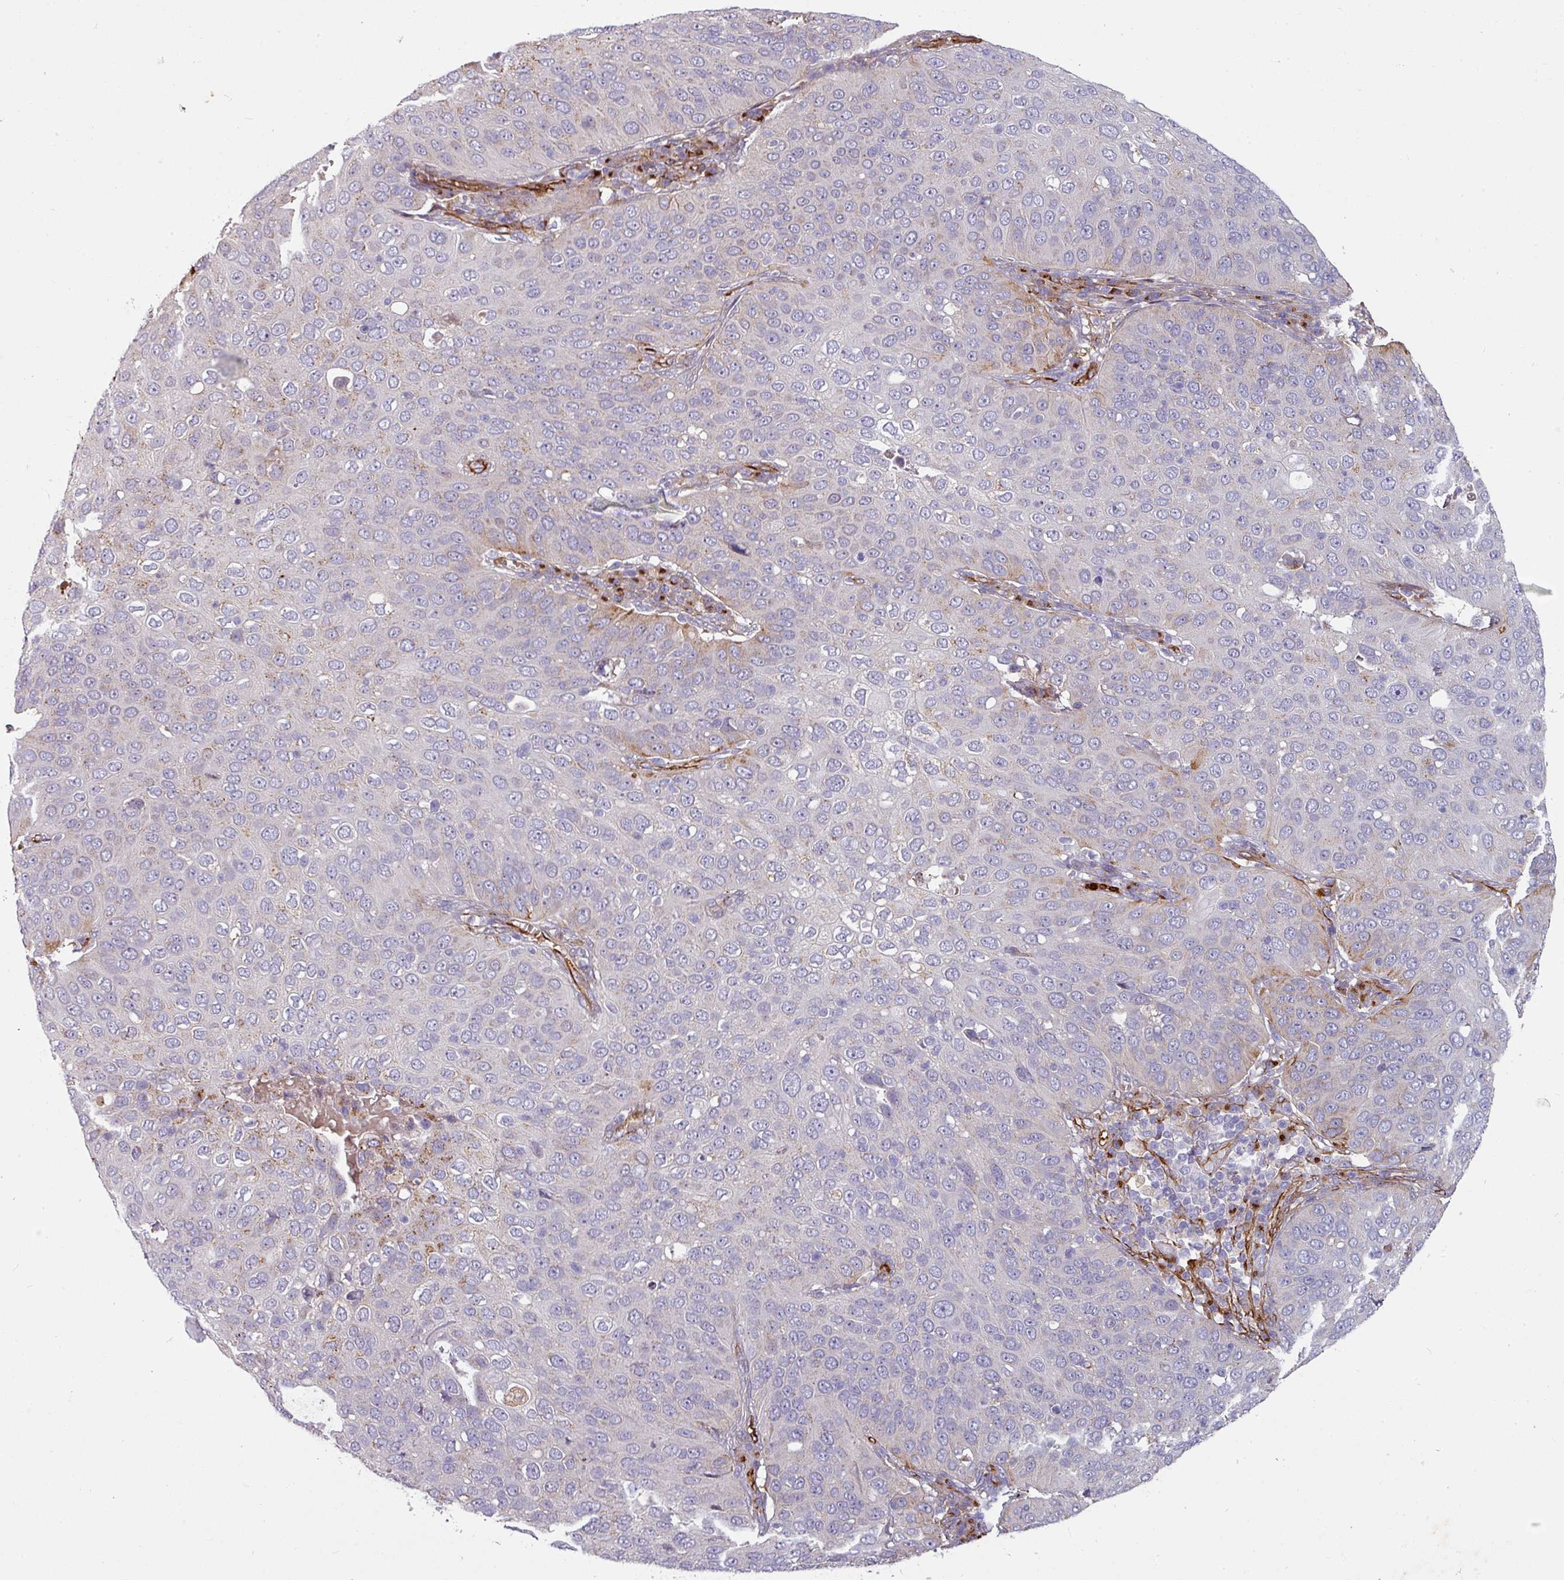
{"staining": {"intensity": "weak", "quantity": "<25%", "location": "cytoplasmic/membranous"}, "tissue": "cervical cancer", "cell_type": "Tumor cells", "image_type": "cancer", "snomed": [{"axis": "morphology", "description": "Squamous cell carcinoma, NOS"}, {"axis": "topography", "description": "Cervix"}], "caption": "Immunohistochemistry micrograph of human squamous cell carcinoma (cervical) stained for a protein (brown), which demonstrates no positivity in tumor cells.", "gene": "PRODH2", "patient": {"sex": "female", "age": 36}}